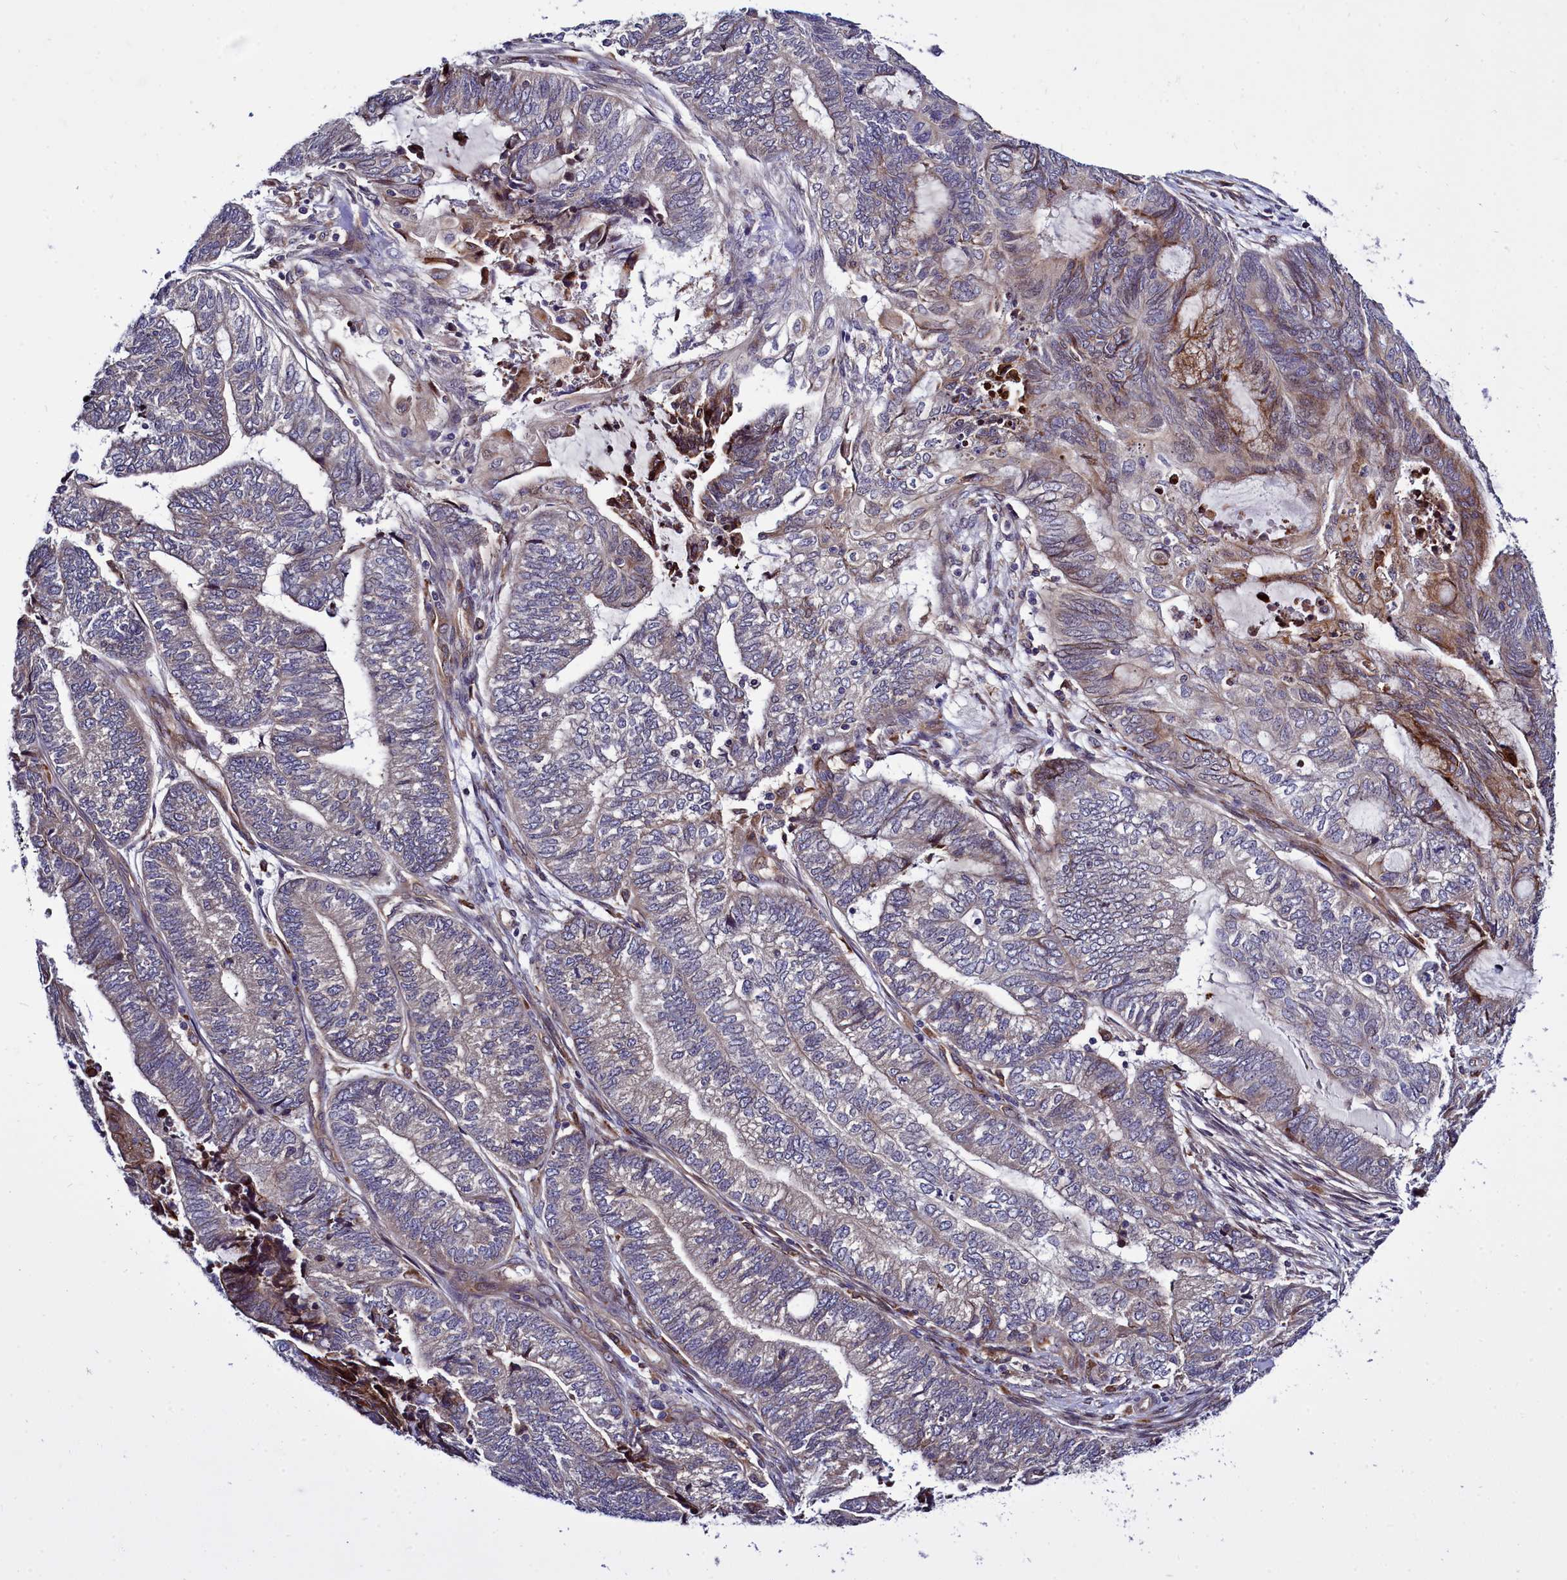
{"staining": {"intensity": "moderate", "quantity": "<25%", "location": "cytoplasmic/membranous"}, "tissue": "endometrial cancer", "cell_type": "Tumor cells", "image_type": "cancer", "snomed": [{"axis": "morphology", "description": "Adenocarcinoma, NOS"}, {"axis": "topography", "description": "Uterus"}, {"axis": "topography", "description": "Endometrium"}], "caption": "Approximately <25% of tumor cells in endometrial cancer show moderate cytoplasmic/membranous protein positivity as visualized by brown immunohistochemical staining.", "gene": "RAPGEF4", "patient": {"sex": "female", "age": 70}}